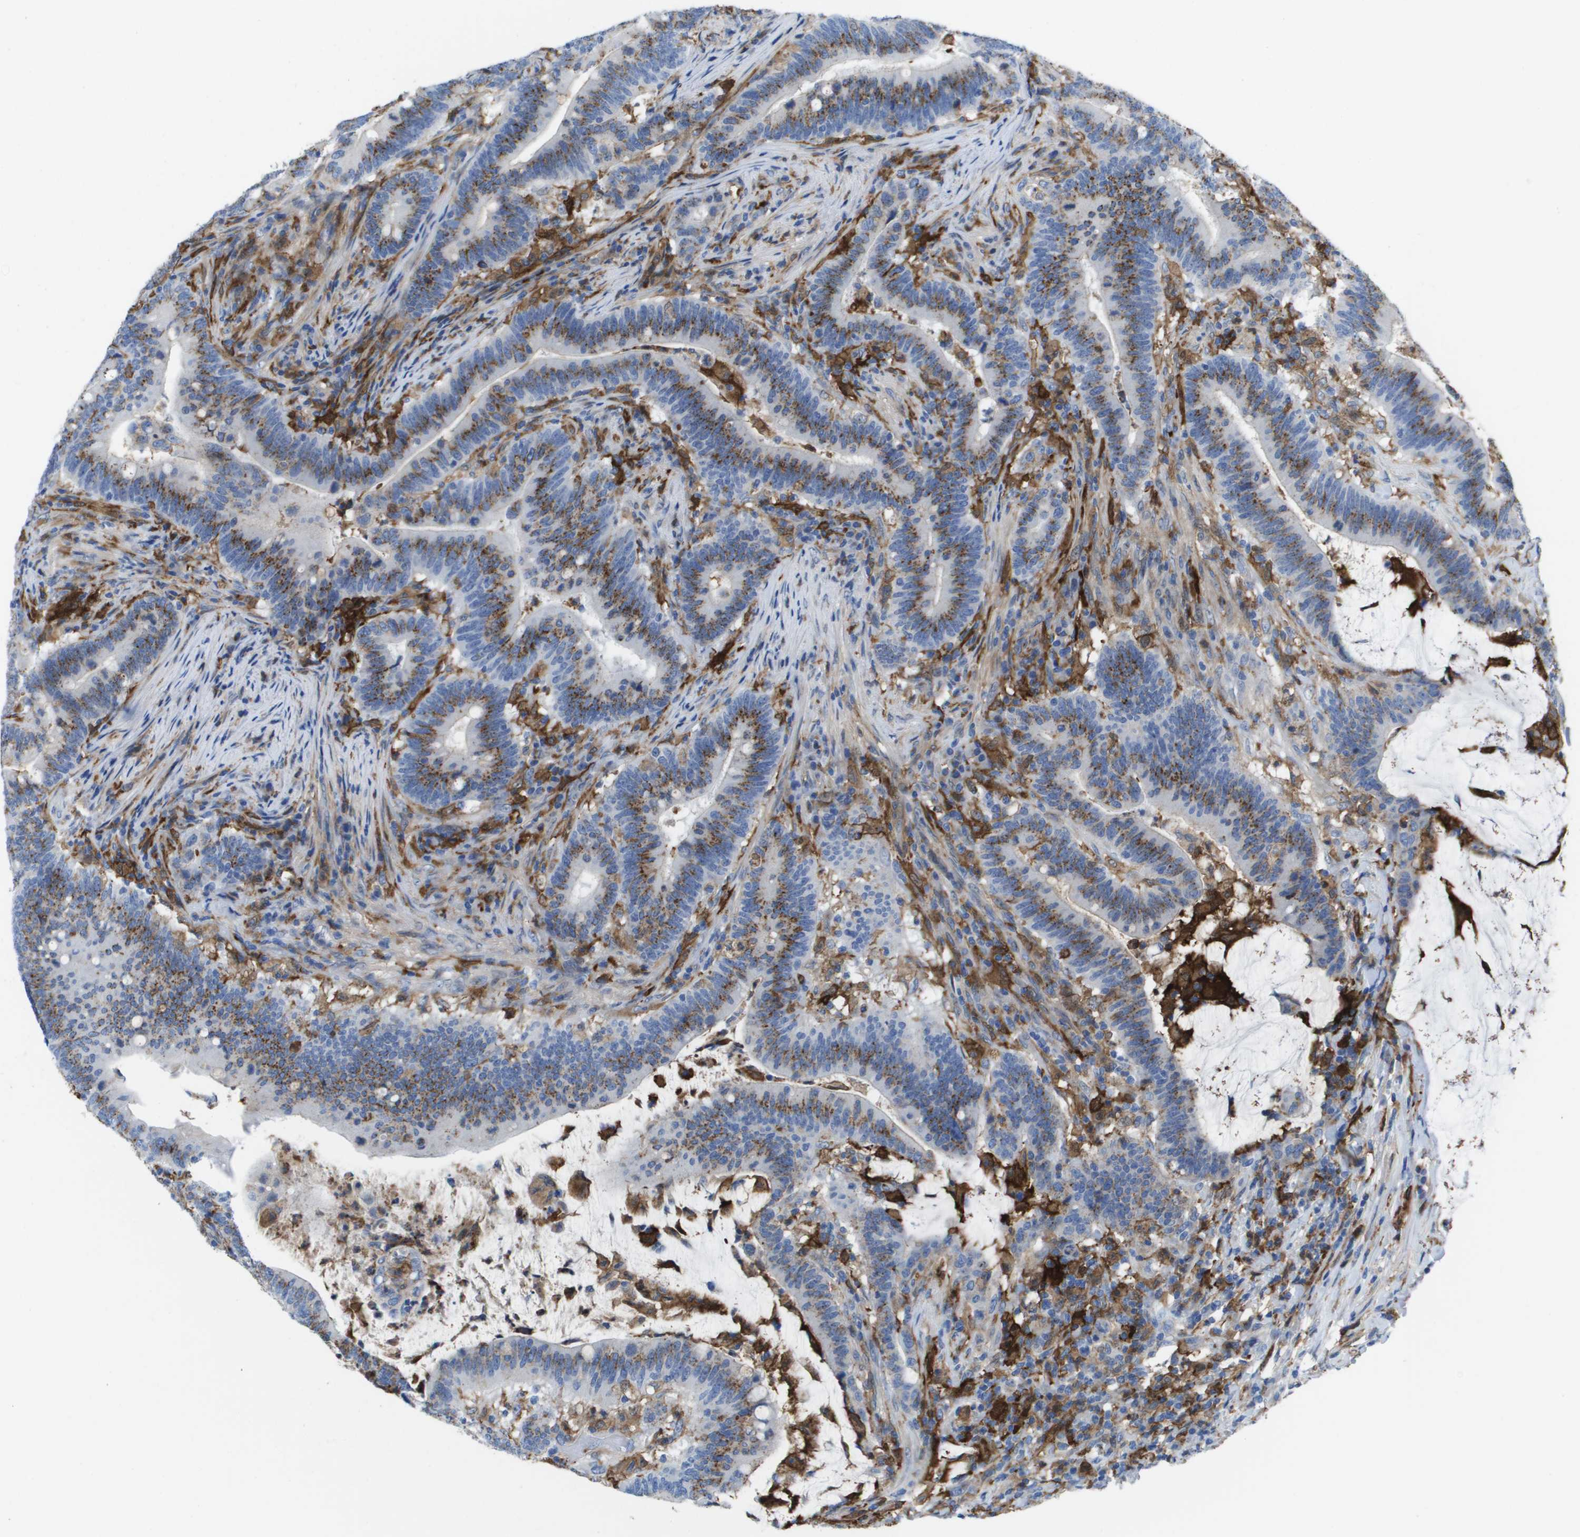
{"staining": {"intensity": "moderate", "quantity": ">75%", "location": "cytoplasmic/membranous"}, "tissue": "colorectal cancer", "cell_type": "Tumor cells", "image_type": "cancer", "snomed": [{"axis": "morphology", "description": "Normal tissue, NOS"}, {"axis": "morphology", "description": "Adenocarcinoma, NOS"}, {"axis": "topography", "description": "Colon"}], "caption": "Protein expression analysis of colorectal cancer (adenocarcinoma) demonstrates moderate cytoplasmic/membranous positivity in about >75% of tumor cells. The protein is stained brown, and the nuclei are stained in blue (DAB (3,3'-diaminobenzidine) IHC with brightfield microscopy, high magnification).", "gene": "SLC37A2", "patient": {"sex": "female", "age": 66}}